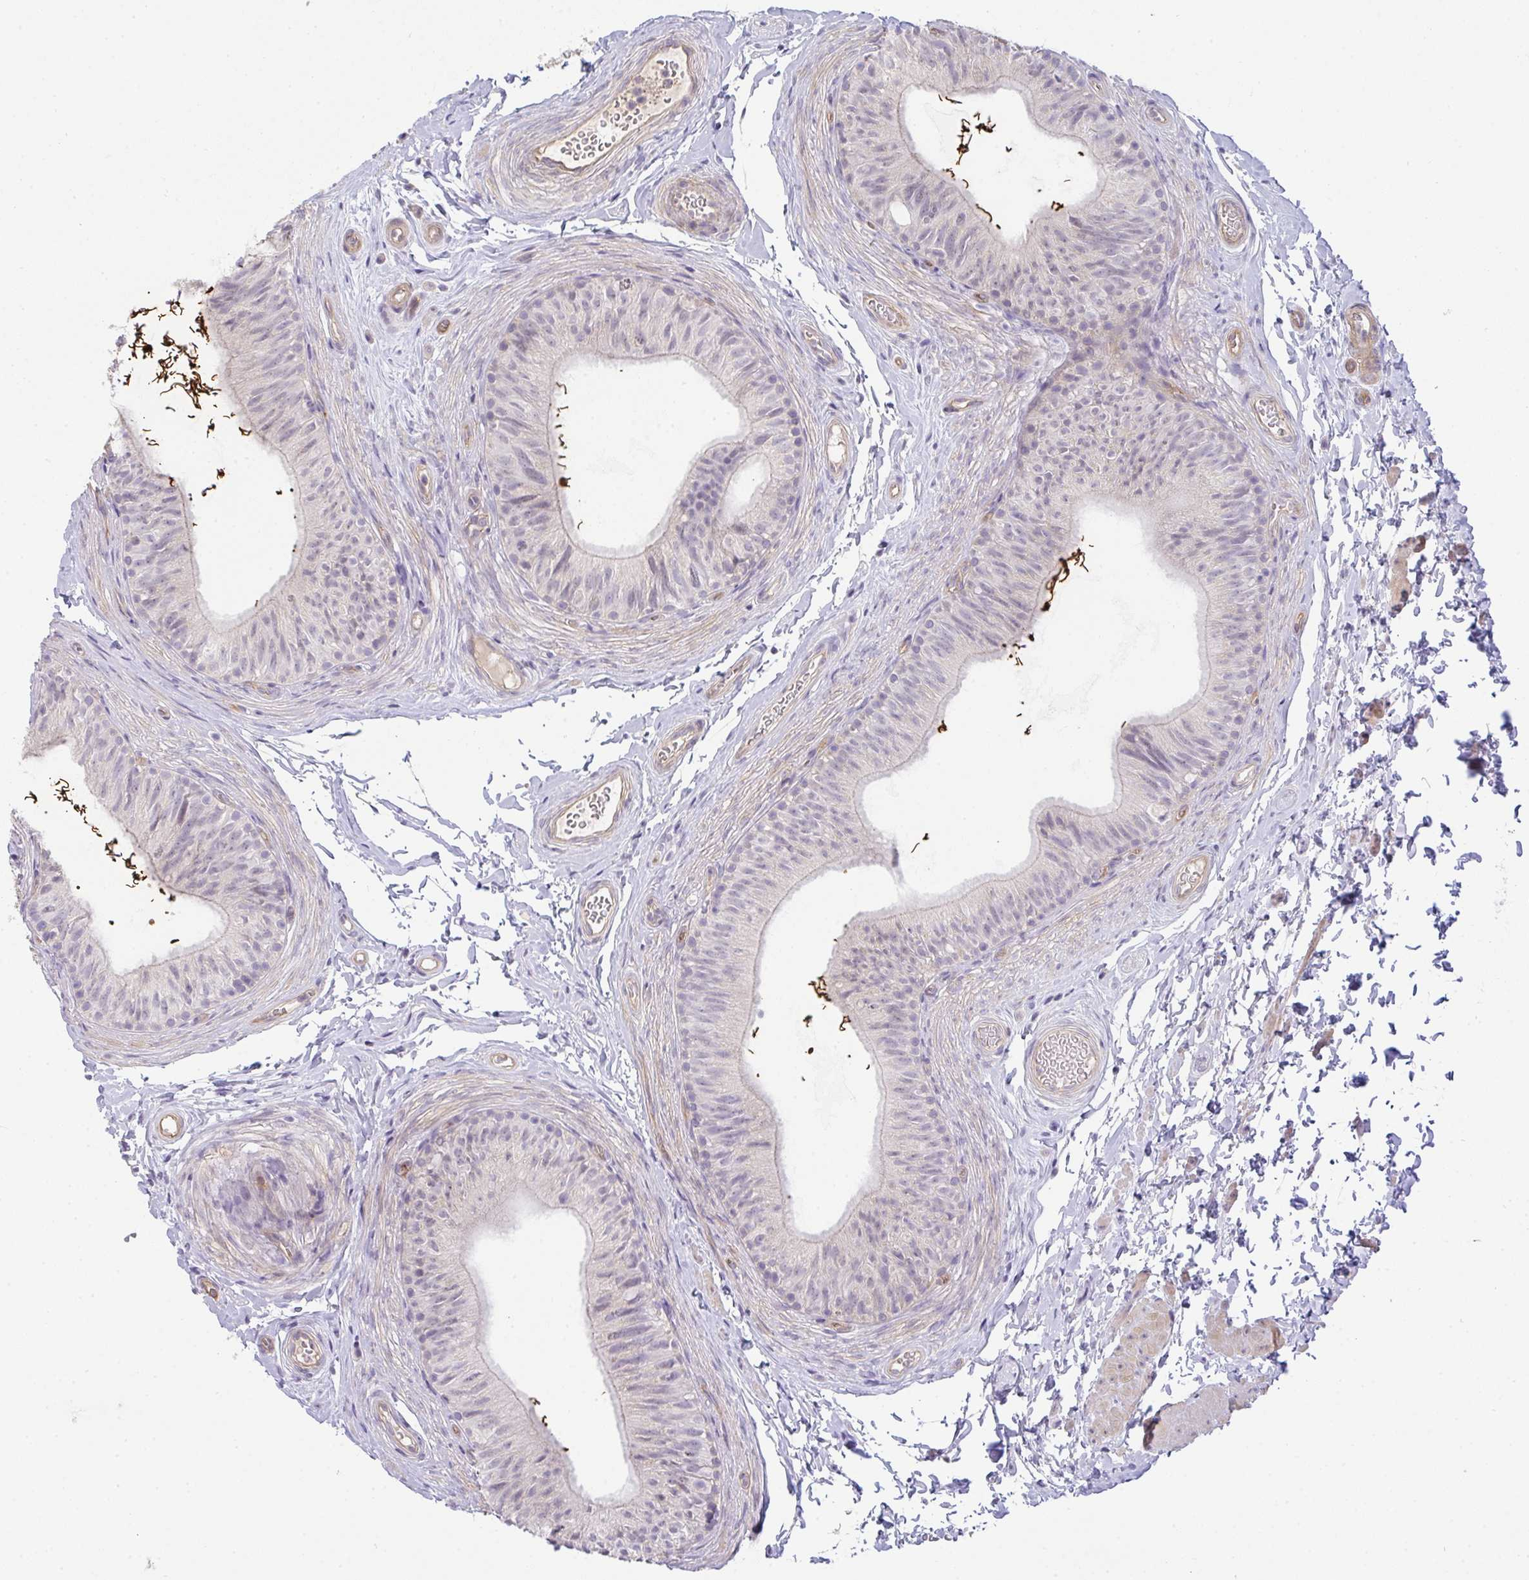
{"staining": {"intensity": "weak", "quantity": "<25%", "location": "nuclear"}, "tissue": "epididymis", "cell_type": "Glandular cells", "image_type": "normal", "snomed": [{"axis": "morphology", "description": "Normal tissue, NOS"}, {"axis": "topography", "description": "Epididymis, spermatic cord, NOS"}, {"axis": "topography", "description": "Epididymis"}, {"axis": "topography", "description": "Peripheral nerve tissue"}], "caption": "The IHC micrograph has no significant expression in glandular cells of epididymis.", "gene": "FILIP1", "patient": {"sex": "male", "age": 29}}